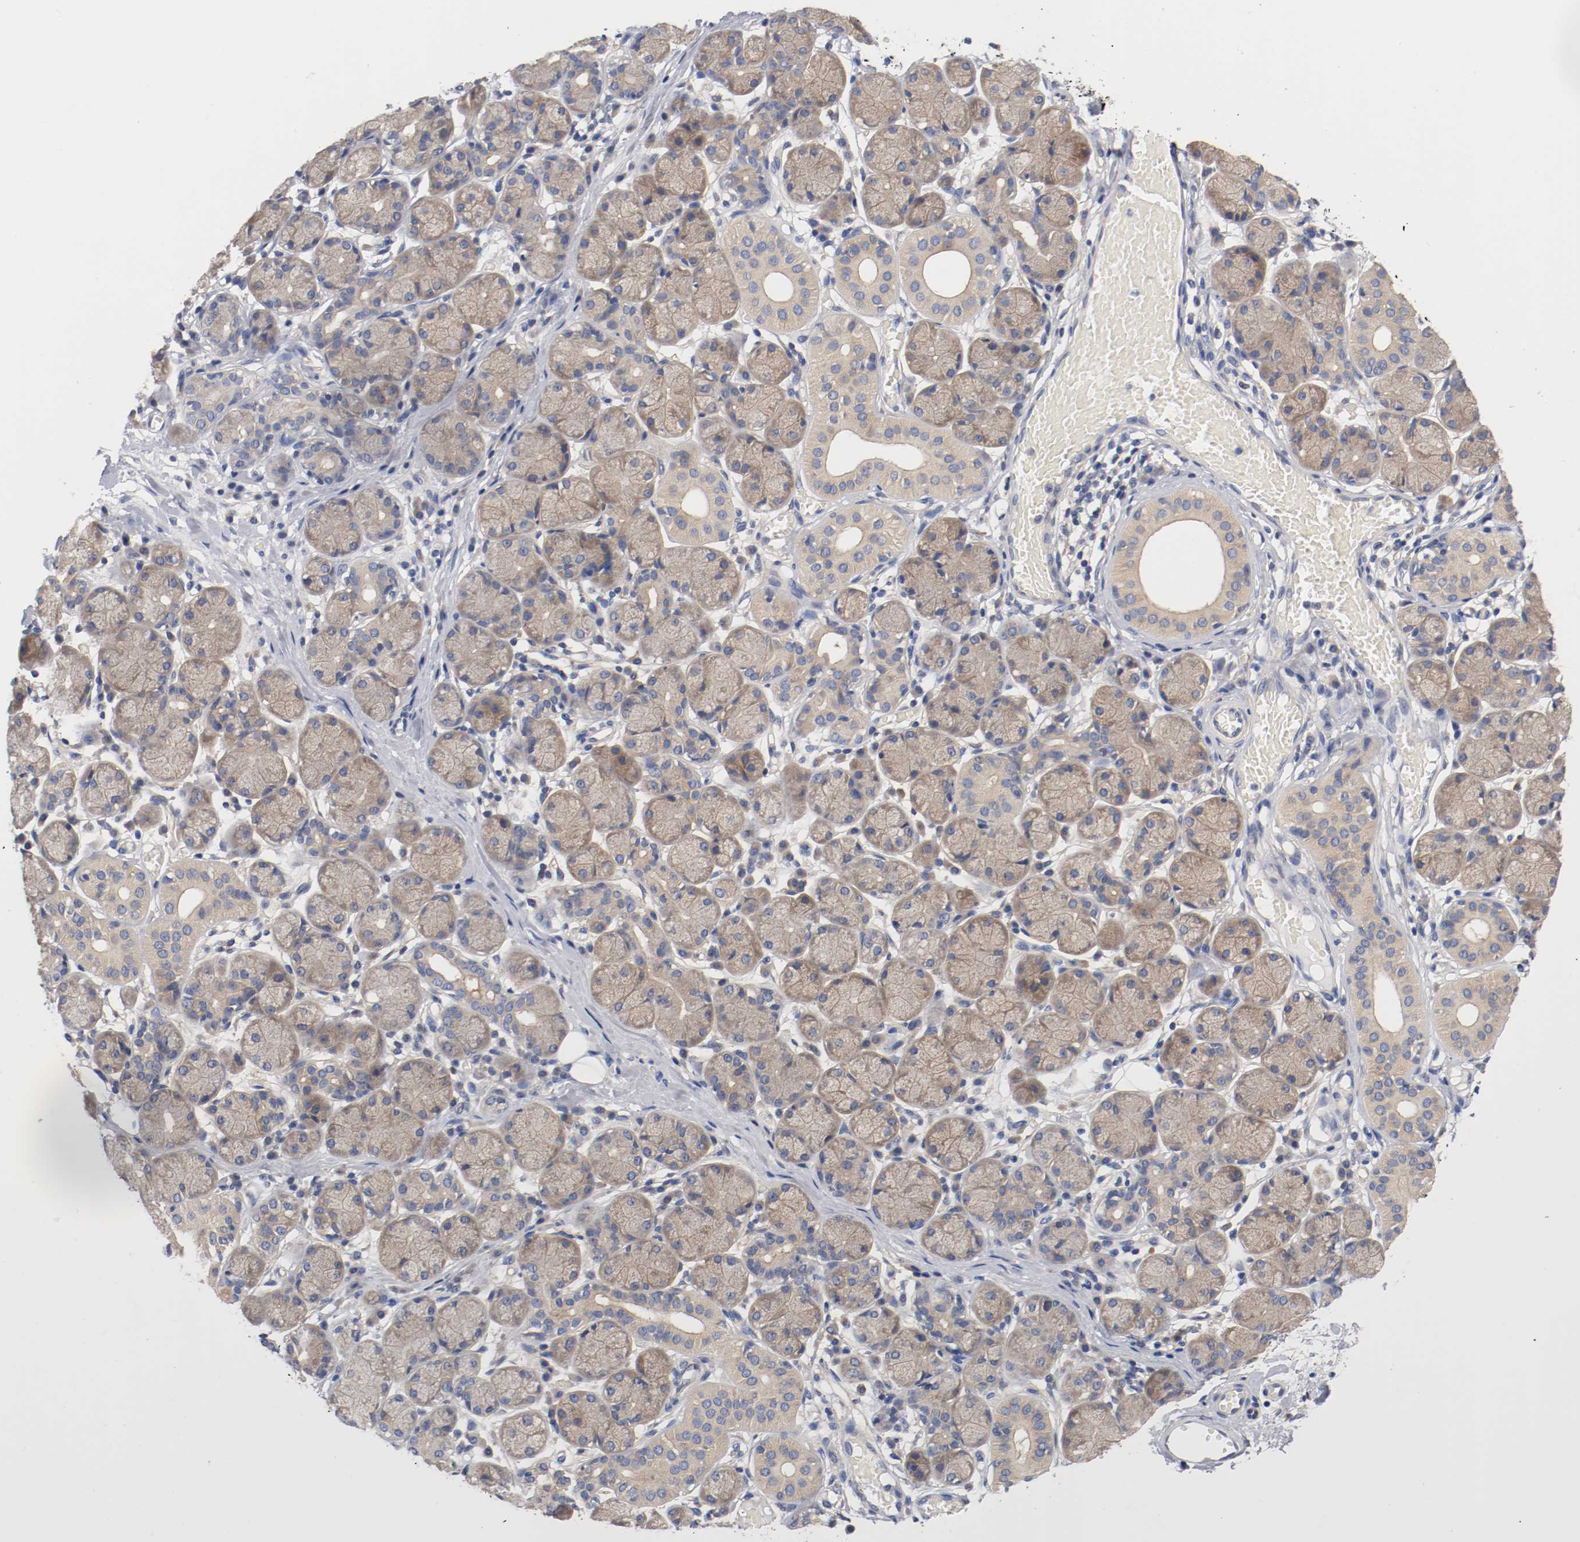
{"staining": {"intensity": "moderate", "quantity": ">75%", "location": "cytoplasmic/membranous"}, "tissue": "salivary gland", "cell_type": "Glandular cells", "image_type": "normal", "snomed": [{"axis": "morphology", "description": "Normal tissue, NOS"}, {"axis": "topography", "description": "Salivary gland"}], "caption": "DAB (3,3'-diaminobenzidine) immunohistochemical staining of unremarkable human salivary gland reveals moderate cytoplasmic/membranous protein staining in approximately >75% of glandular cells.", "gene": "HGS", "patient": {"sex": "female", "age": 24}}